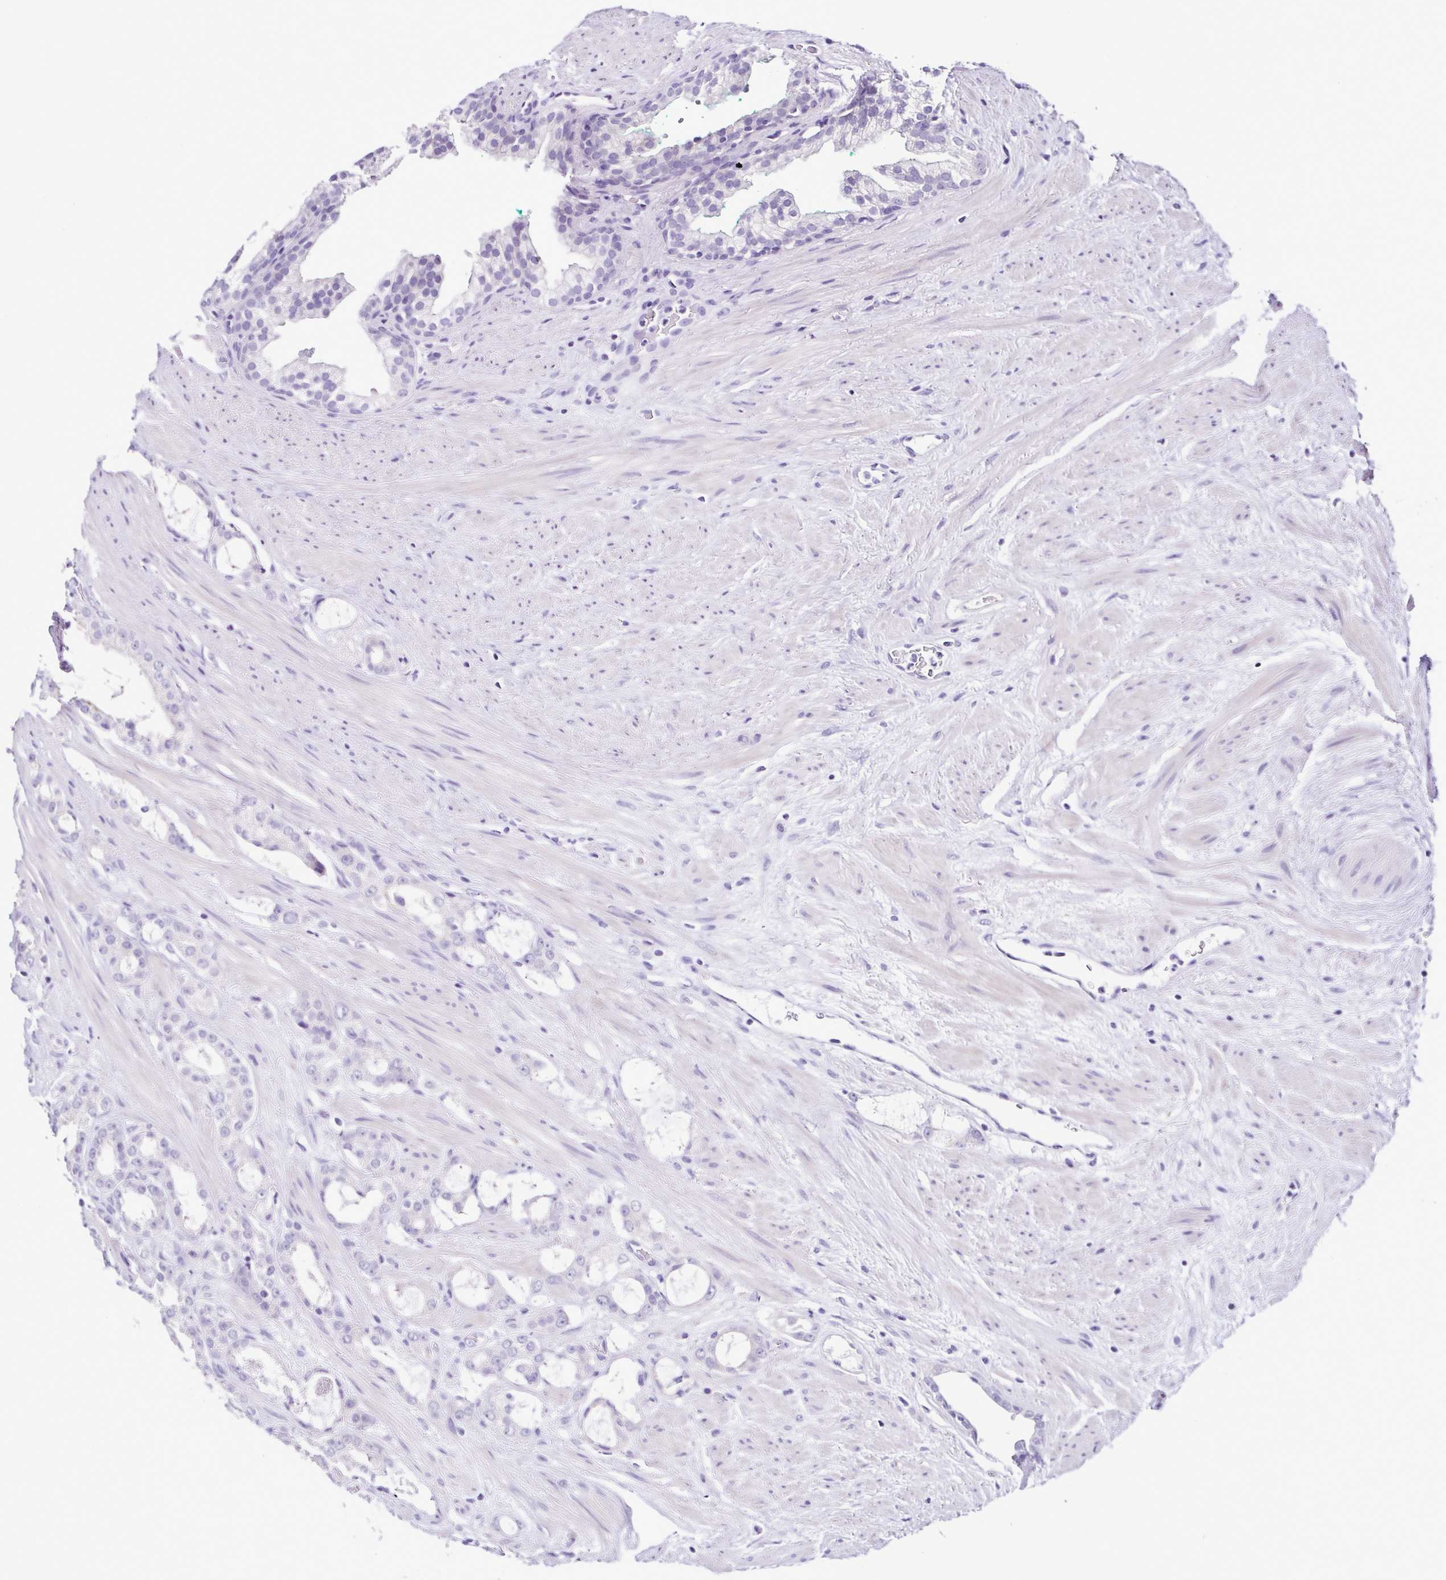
{"staining": {"intensity": "negative", "quantity": "none", "location": "none"}, "tissue": "prostate cancer", "cell_type": "Tumor cells", "image_type": "cancer", "snomed": [{"axis": "morphology", "description": "Adenocarcinoma, High grade"}, {"axis": "topography", "description": "Prostate"}], "caption": "The micrograph demonstrates no staining of tumor cells in prostate cancer (high-grade adenocarcinoma).", "gene": "SRL", "patient": {"sex": "male", "age": 65}}